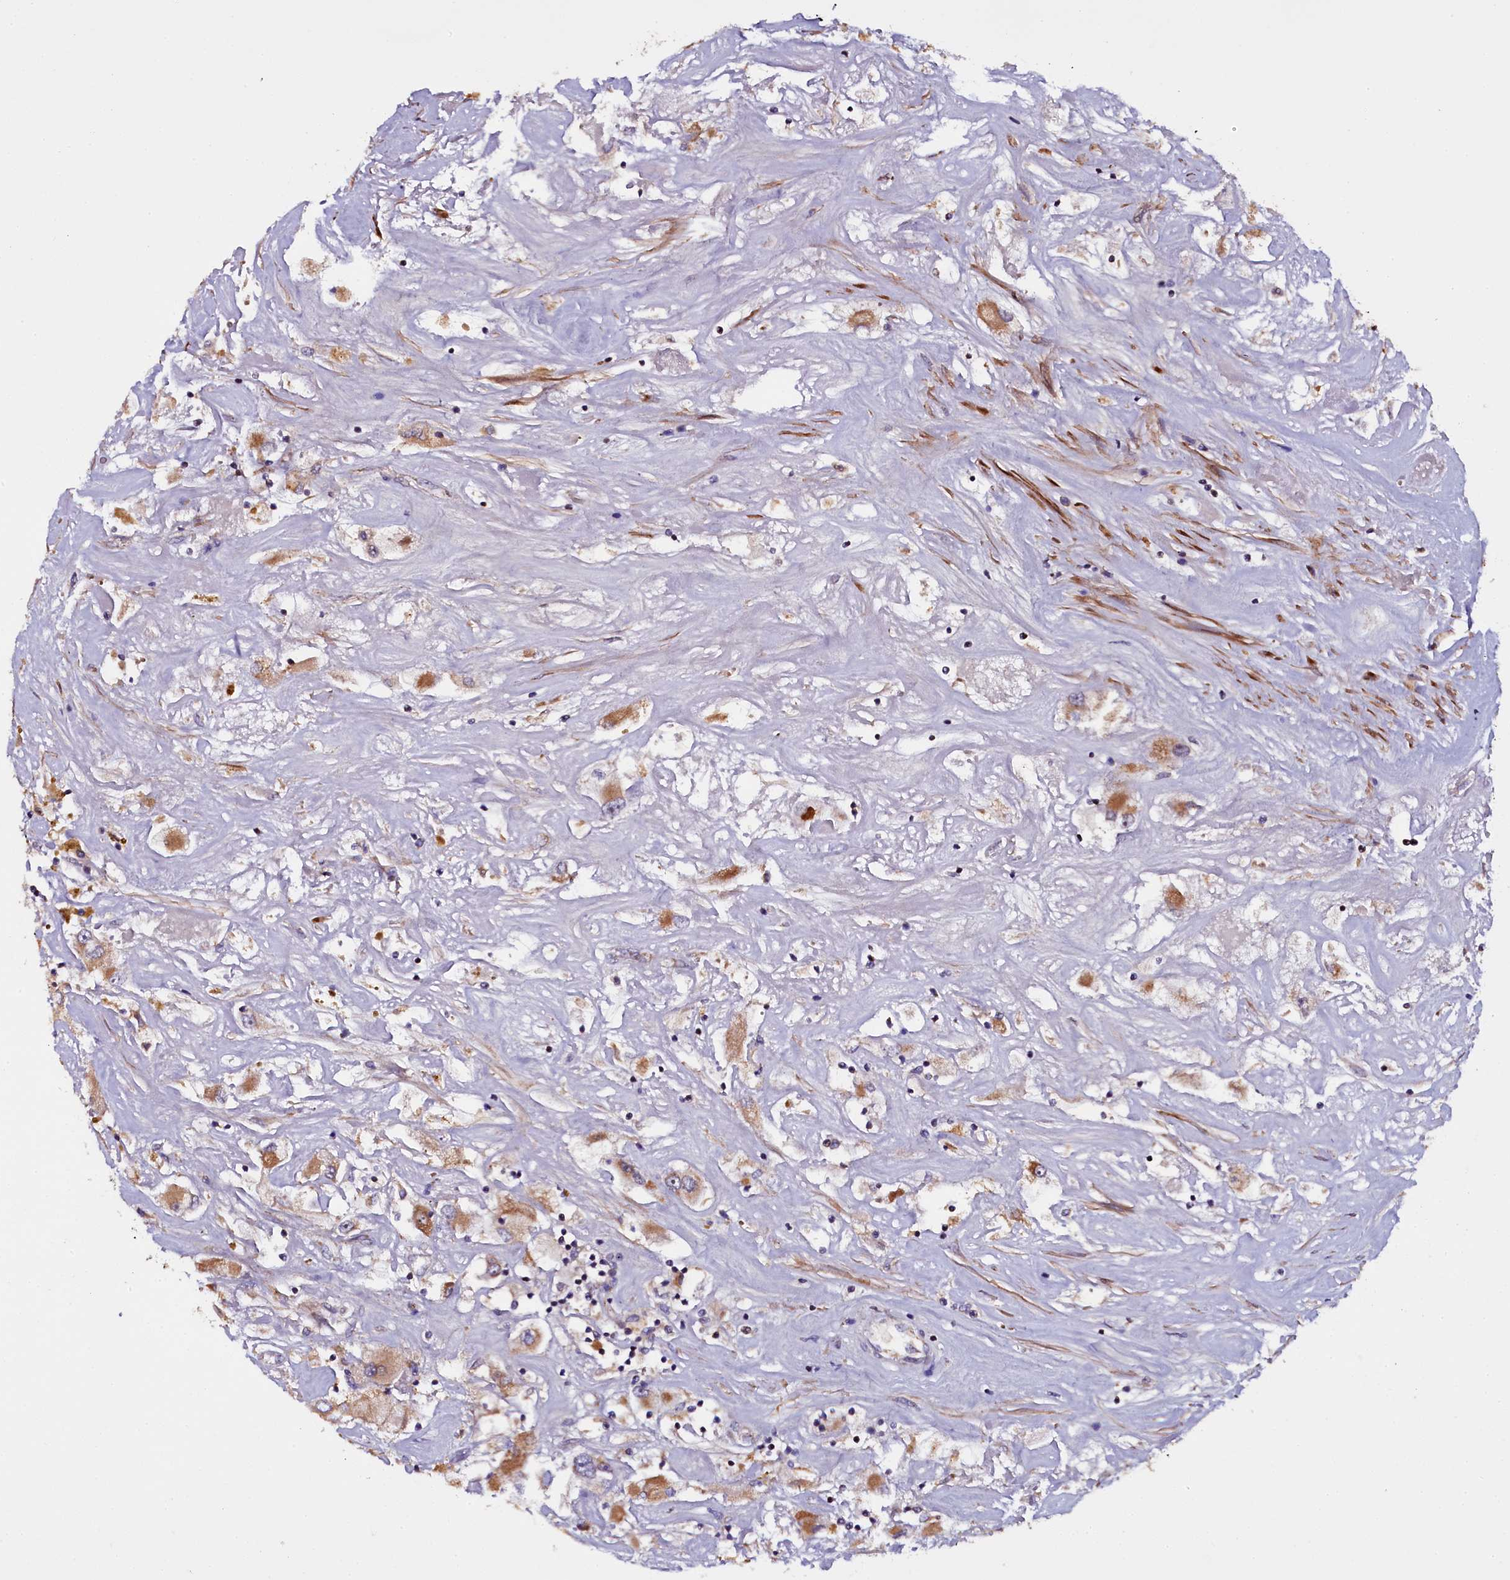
{"staining": {"intensity": "moderate", "quantity": "<25%", "location": "cytoplasmic/membranous"}, "tissue": "renal cancer", "cell_type": "Tumor cells", "image_type": "cancer", "snomed": [{"axis": "morphology", "description": "Adenocarcinoma, NOS"}, {"axis": "topography", "description": "Kidney"}], "caption": "Tumor cells reveal low levels of moderate cytoplasmic/membranous staining in about <25% of cells in renal cancer.", "gene": "NAA80", "patient": {"sex": "female", "age": 52}}